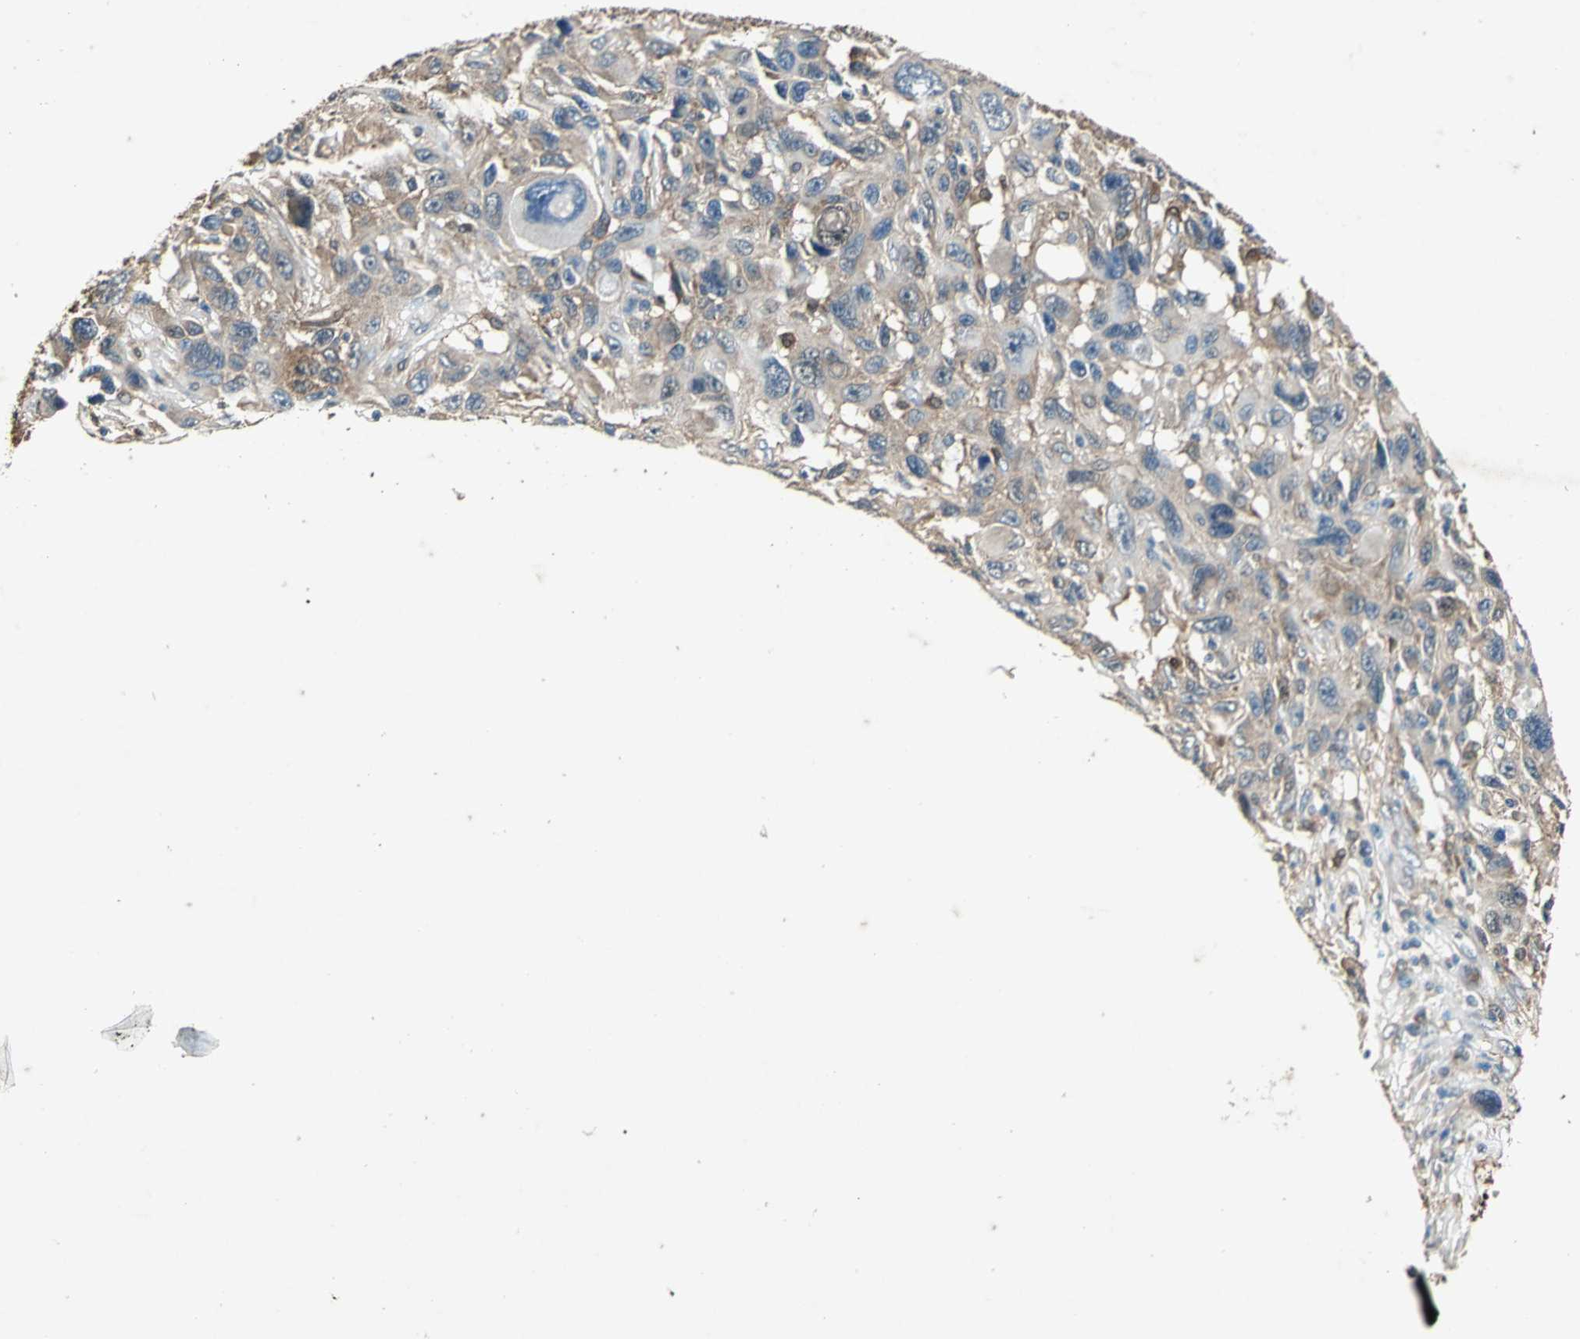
{"staining": {"intensity": "weak", "quantity": ">75%", "location": "cytoplasmic/membranous"}, "tissue": "melanoma", "cell_type": "Tumor cells", "image_type": "cancer", "snomed": [{"axis": "morphology", "description": "Malignant melanoma, NOS"}, {"axis": "topography", "description": "Skin"}], "caption": "Tumor cells reveal low levels of weak cytoplasmic/membranous expression in approximately >75% of cells in melanoma.", "gene": "RRM2B", "patient": {"sex": "male", "age": 53}}